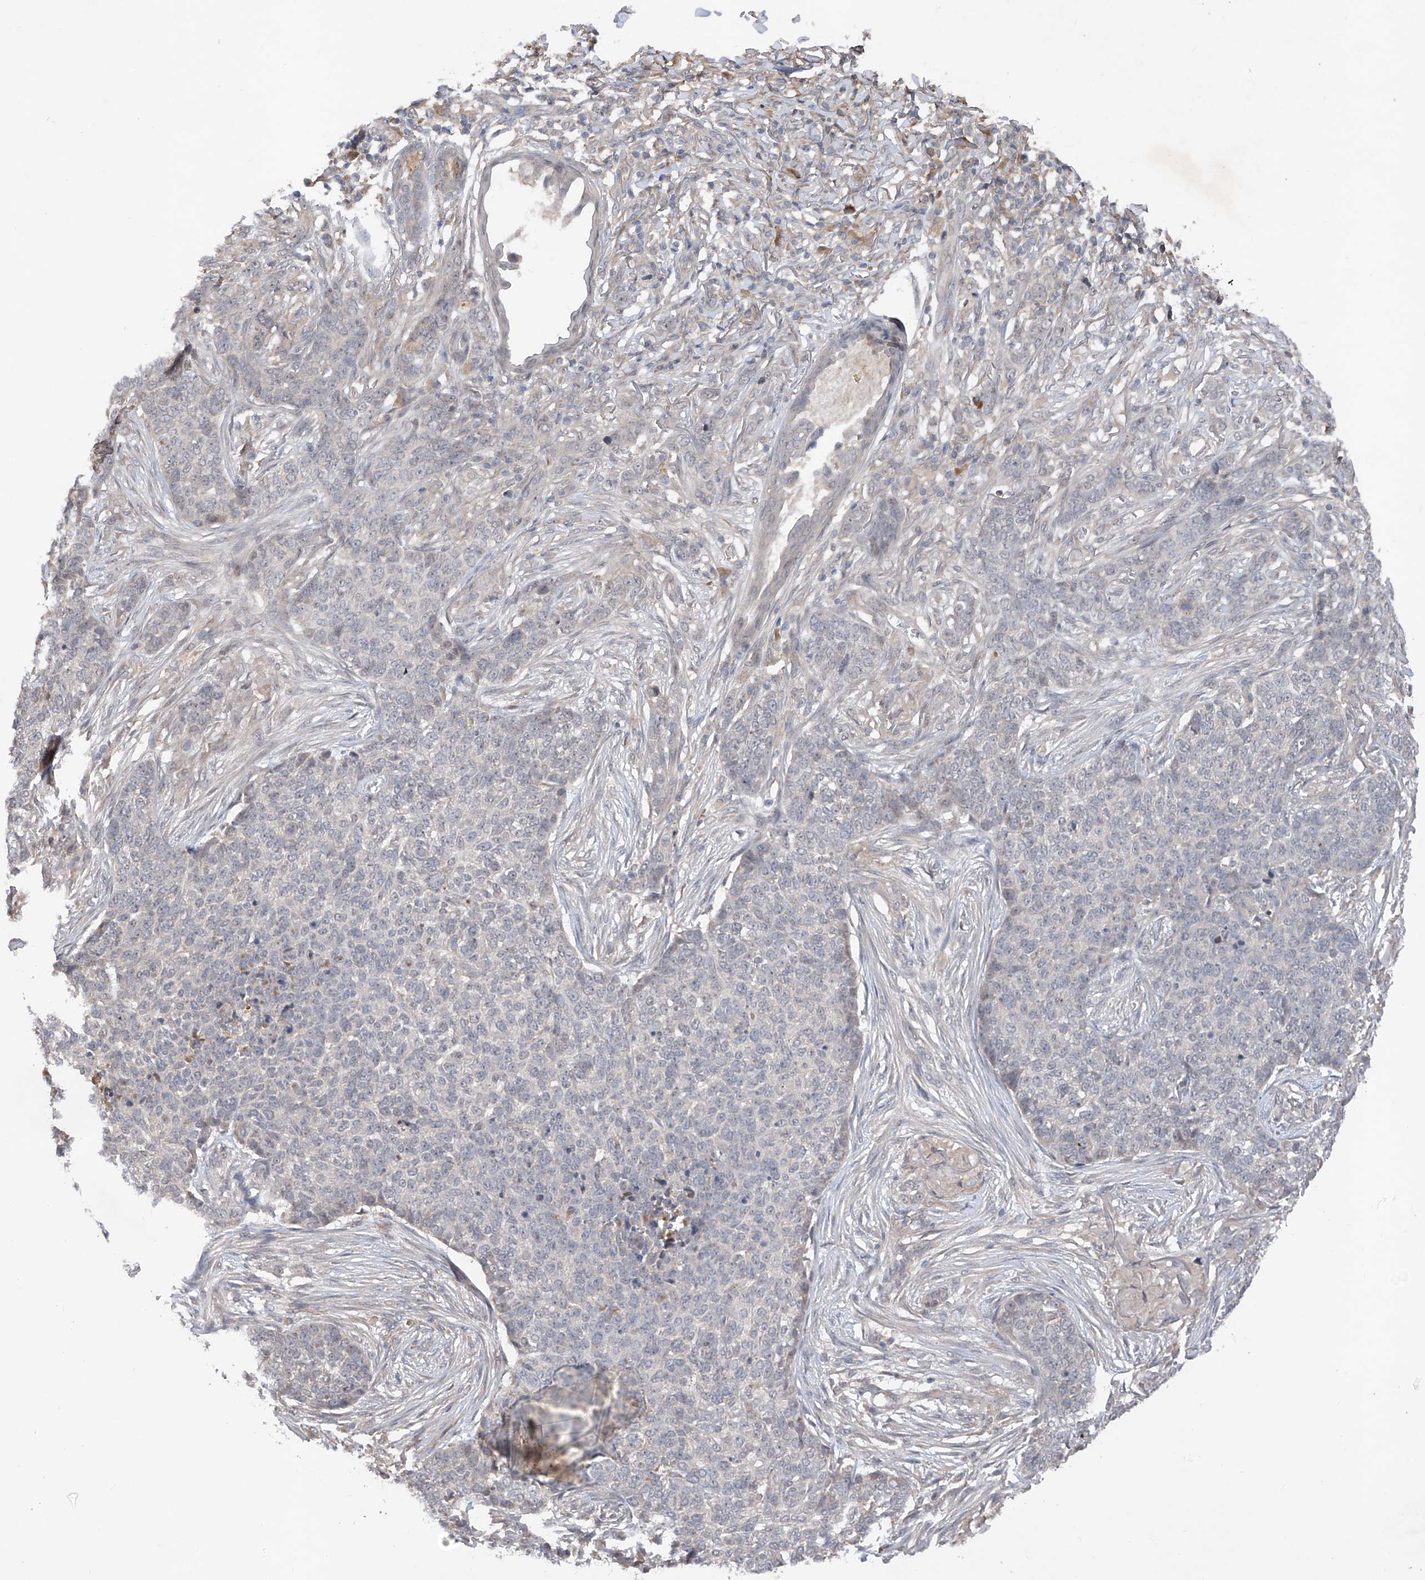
{"staining": {"intensity": "negative", "quantity": "none", "location": "none"}, "tissue": "skin cancer", "cell_type": "Tumor cells", "image_type": "cancer", "snomed": [{"axis": "morphology", "description": "Basal cell carcinoma"}, {"axis": "topography", "description": "Skin"}], "caption": "High magnification brightfield microscopy of basal cell carcinoma (skin) stained with DAB (brown) and counterstained with hematoxylin (blue): tumor cells show no significant expression.", "gene": "FAM135A", "patient": {"sex": "male", "age": 85}}